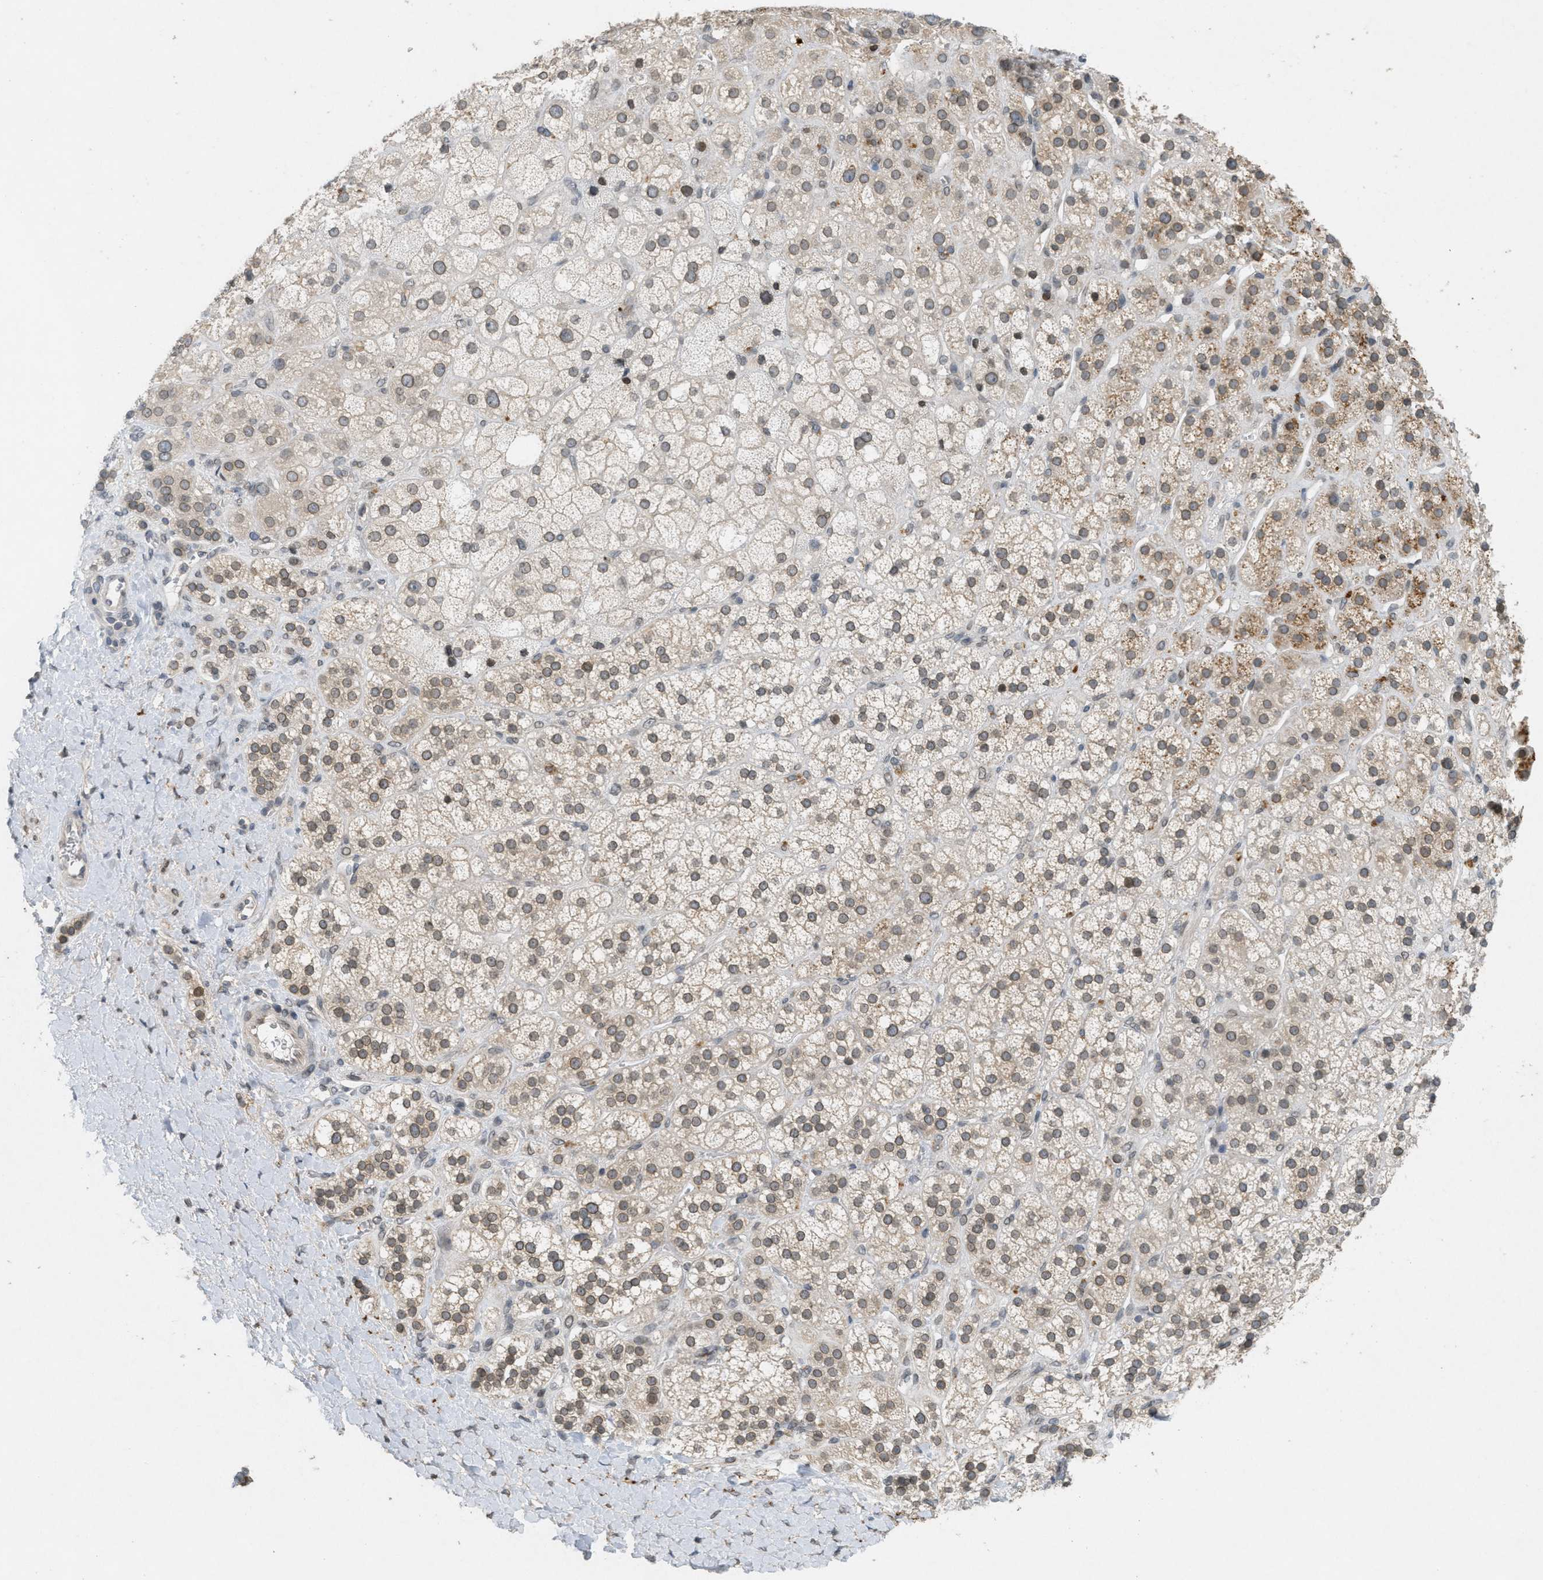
{"staining": {"intensity": "moderate", "quantity": ">75%", "location": "cytoplasmic/membranous,nuclear"}, "tissue": "adrenal gland", "cell_type": "Glandular cells", "image_type": "normal", "snomed": [{"axis": "morphology", "description": "Normal tissue, NOS"}, {"axis": "topography", "description": "Adrenal gland"}], "caption": "Adrenal gland stained with immunohistochemistry (IHC) exhibits moderate cytoplasmic/membranous,nuclear expression in about >75% of glandular cells. Nuclei are stained in blue.", "gene": "ABHD6", "patient": {"sex": "male", "age": 56}}